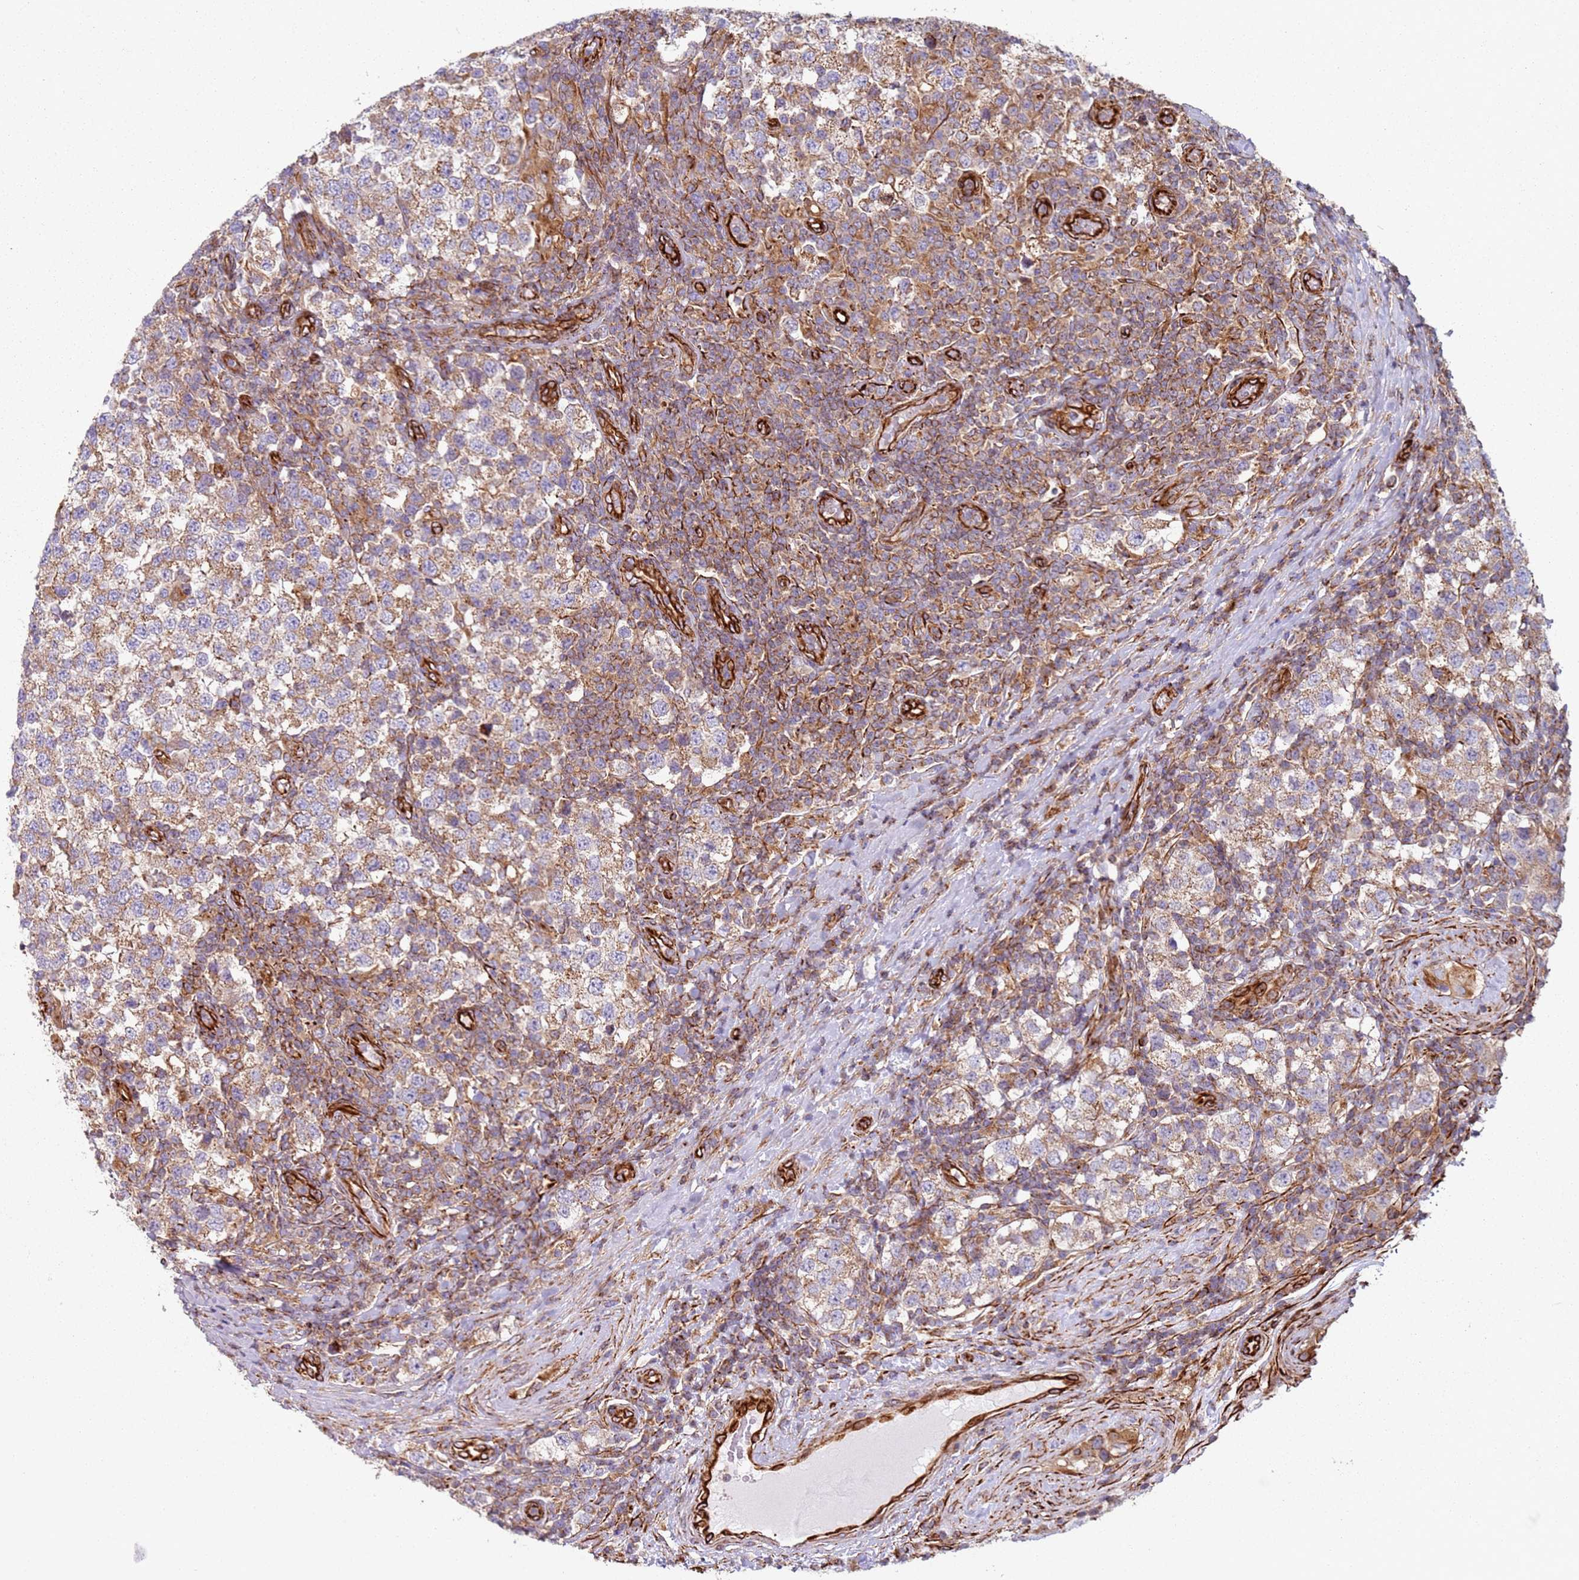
{"staining": {"intensity": "moderate", "quantity": ">75%", "location": "cytoplasmic/membranous"}, "tissue": "testis cancer", "cell_type": "Tumor cells", "image_type": "cancer", "snomed": [{"axis": "morphology", "description": "Seminoma, NOS"}, {"axis": "topography", "description": "Testis"}], "caption": "IHC histopathology image of testis cancer (seminoma) stained for a protein (brown), which reveals medium levels of moderate cytoplasmic/membranous positivity in approximately >75% of tumor cells.", "gene": "SNAPIN", "patient": {"sex": "male", "age": 34}}